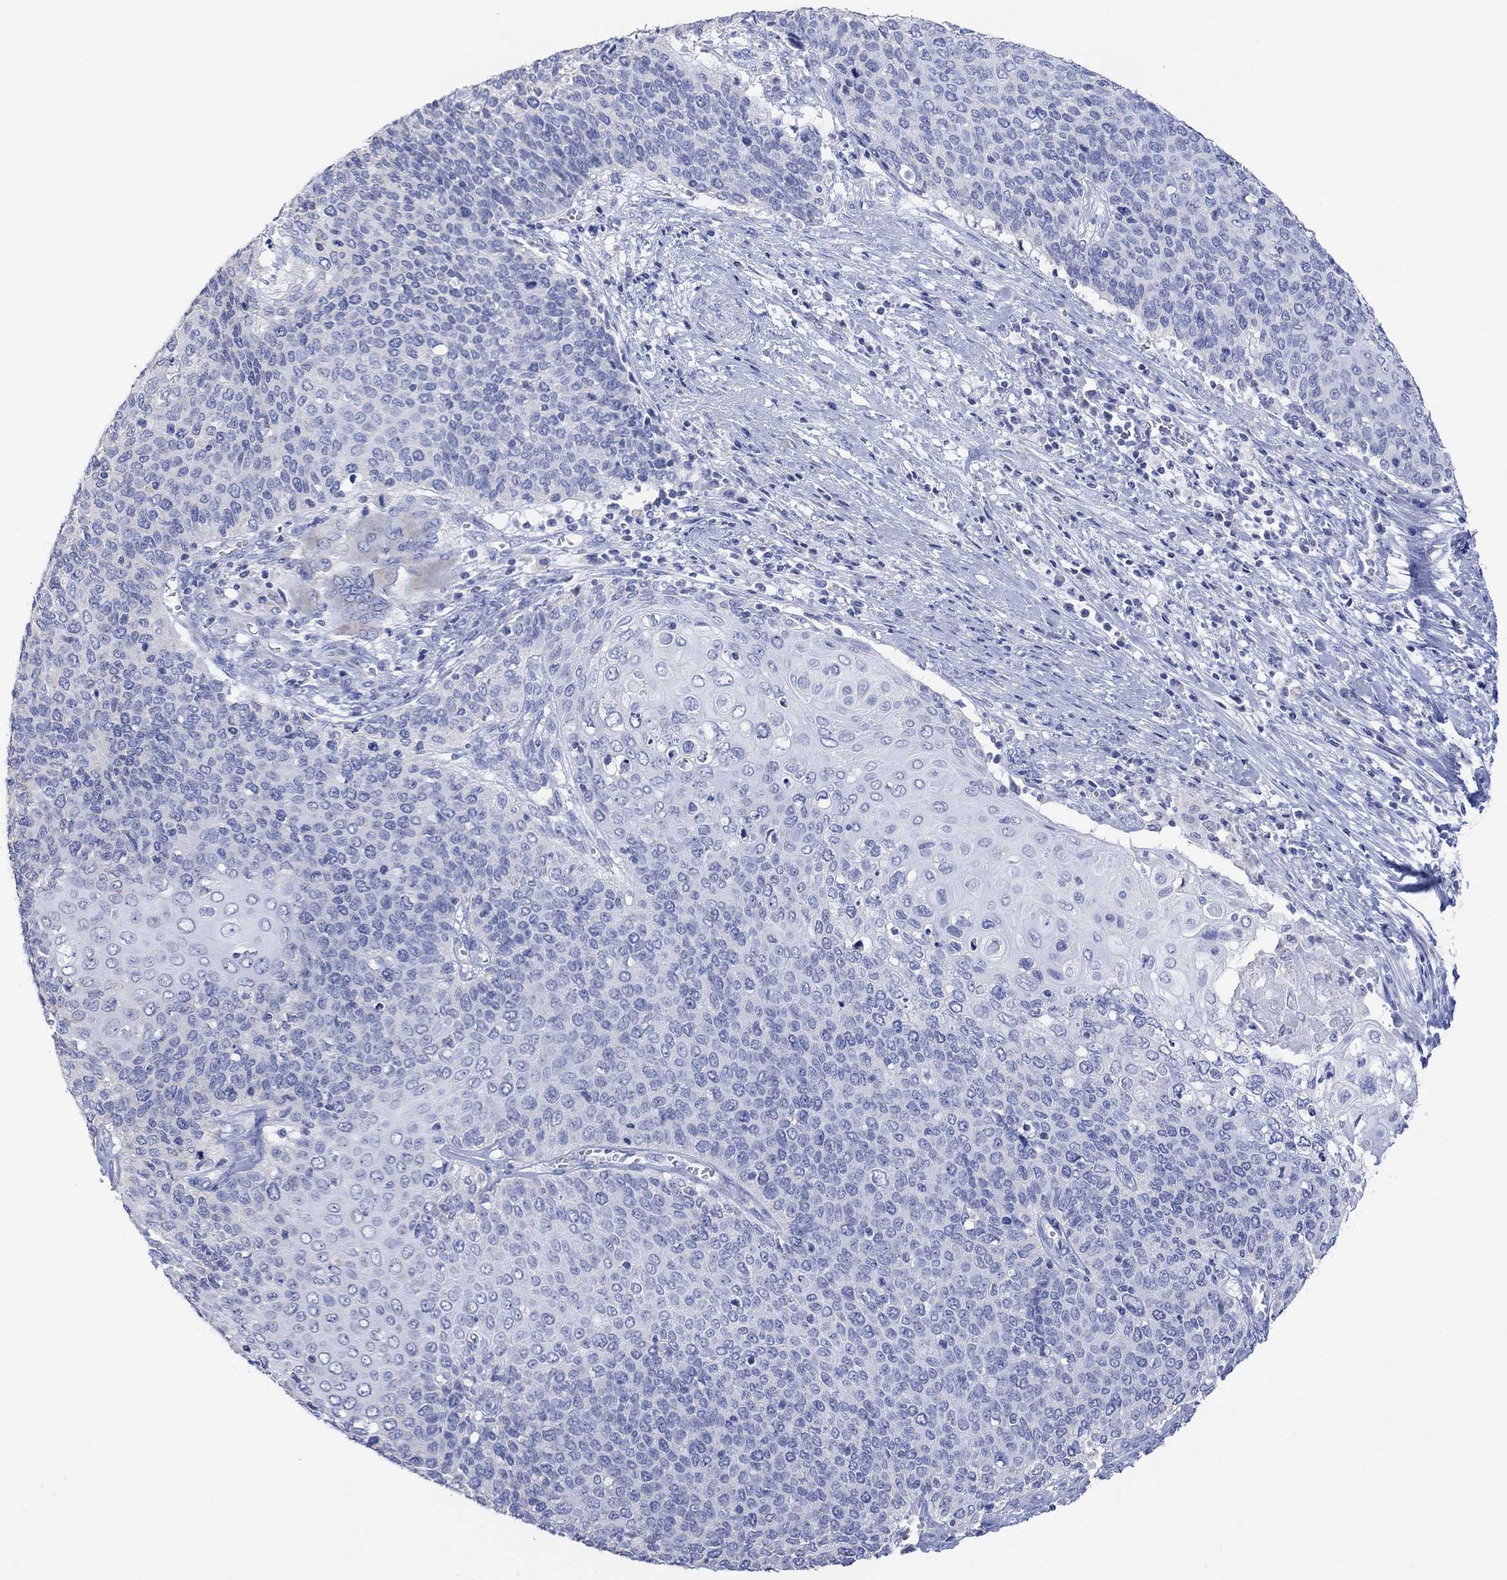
{"staining": {"intensity": "negative", "quantity": "none", "location": "none"}, "tissue": "cervical cancer", "cell_type": "Tumor cells", "image_type": "cancer", "snomed": [{"axis": "morphology", "description": "Squamous cell carcinoma, NOS"}, {"axis": "topography", "description": "Cervix"}], "caption": "This is an immunohistochemistry (IHC) photomicrograph of human squamous cell carcinoma (cervical). There is no positivity in tumor cells.", "gene": "SYT12", "patient": {"sex": "female", "age": 39}}